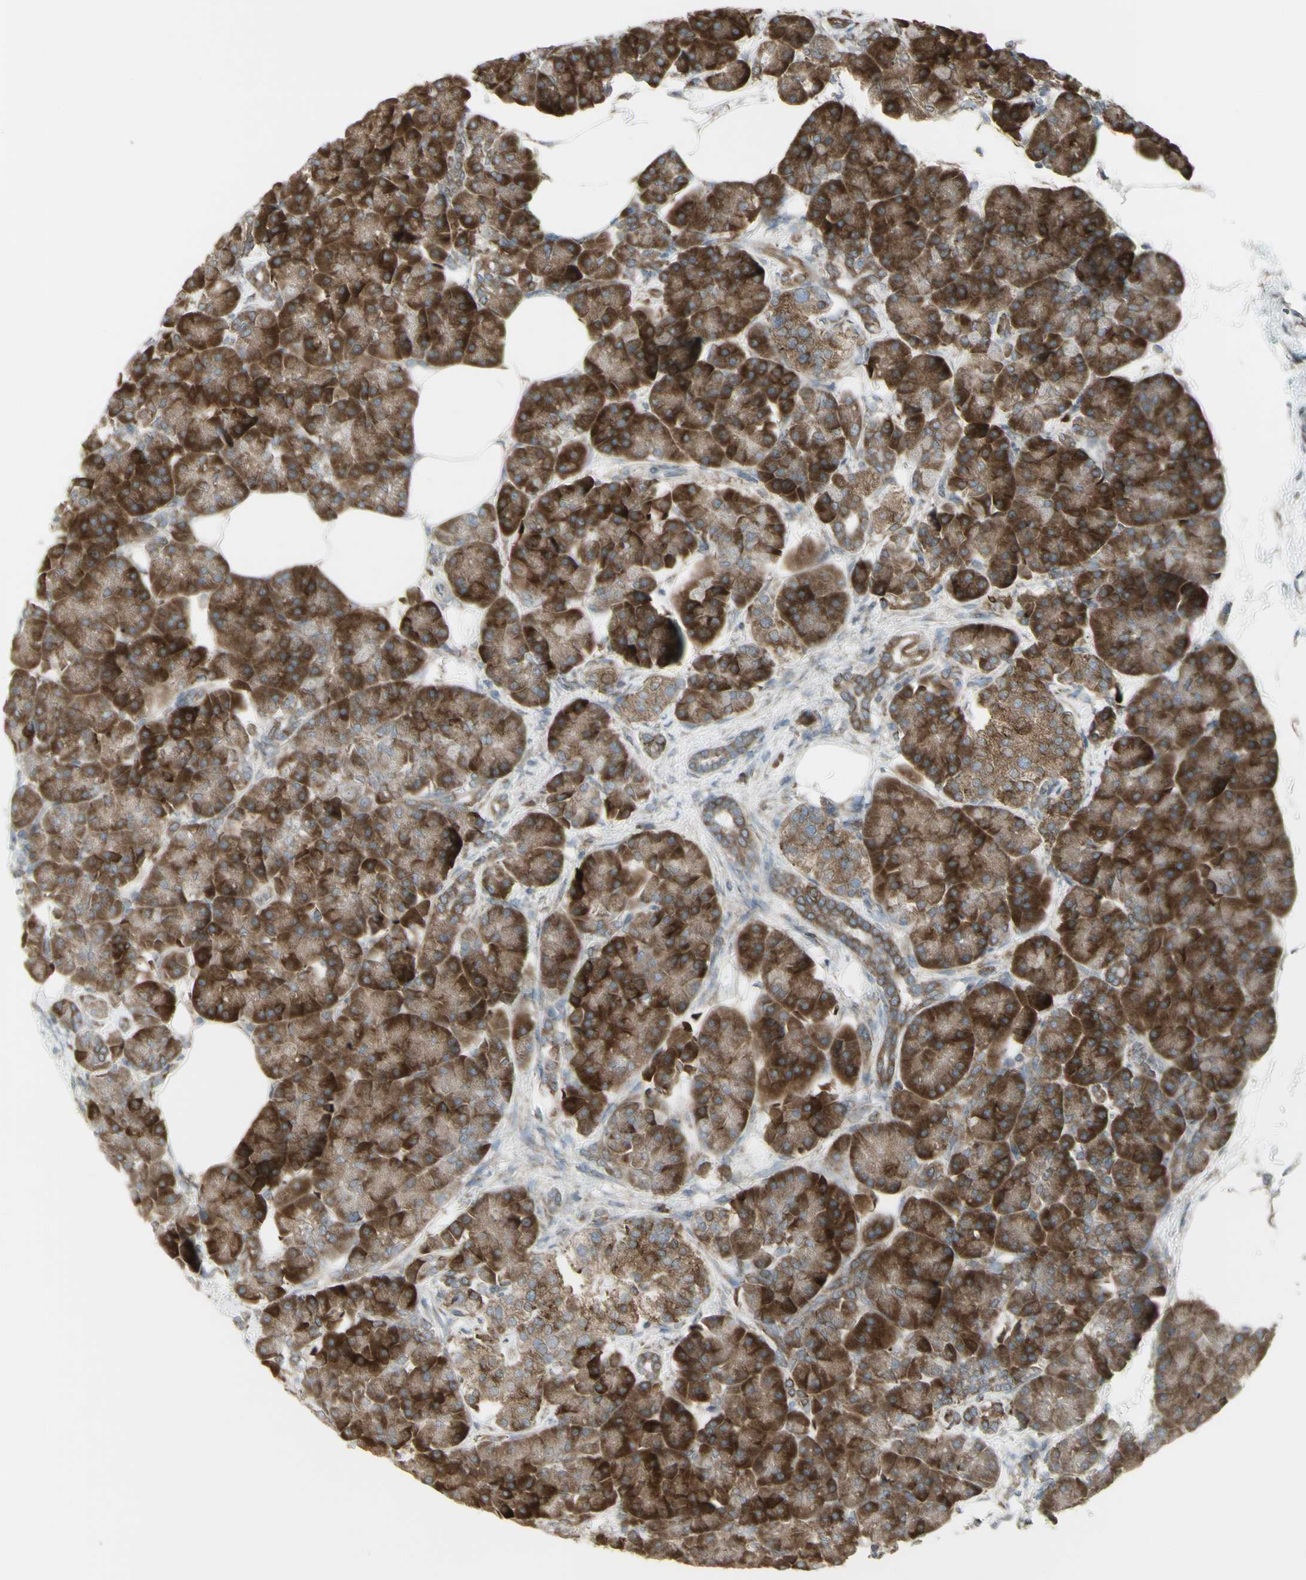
{"staining": {"intensity": "strong", "quantity": ">75%", "location": "cytoplasmic/membranous"}, "tissue": "pancreas", "cell_type": "Exocrine glandular cells", "image_type": "normal", "snomed": [{"axis": "morphology", "description": "Normal tissue, NOS"}, {"axis": "topography", "description": "Pancreas"}], "caption": "This histopathology image reveals immunohistochemistry (IHC) staining of benign human pancreas, with high strong cytoplasmic/membranous staining in about >75% of exocrine glandular cells.", "gene": "FKBP3", "patient": {"sex": "female", "age": 70}}